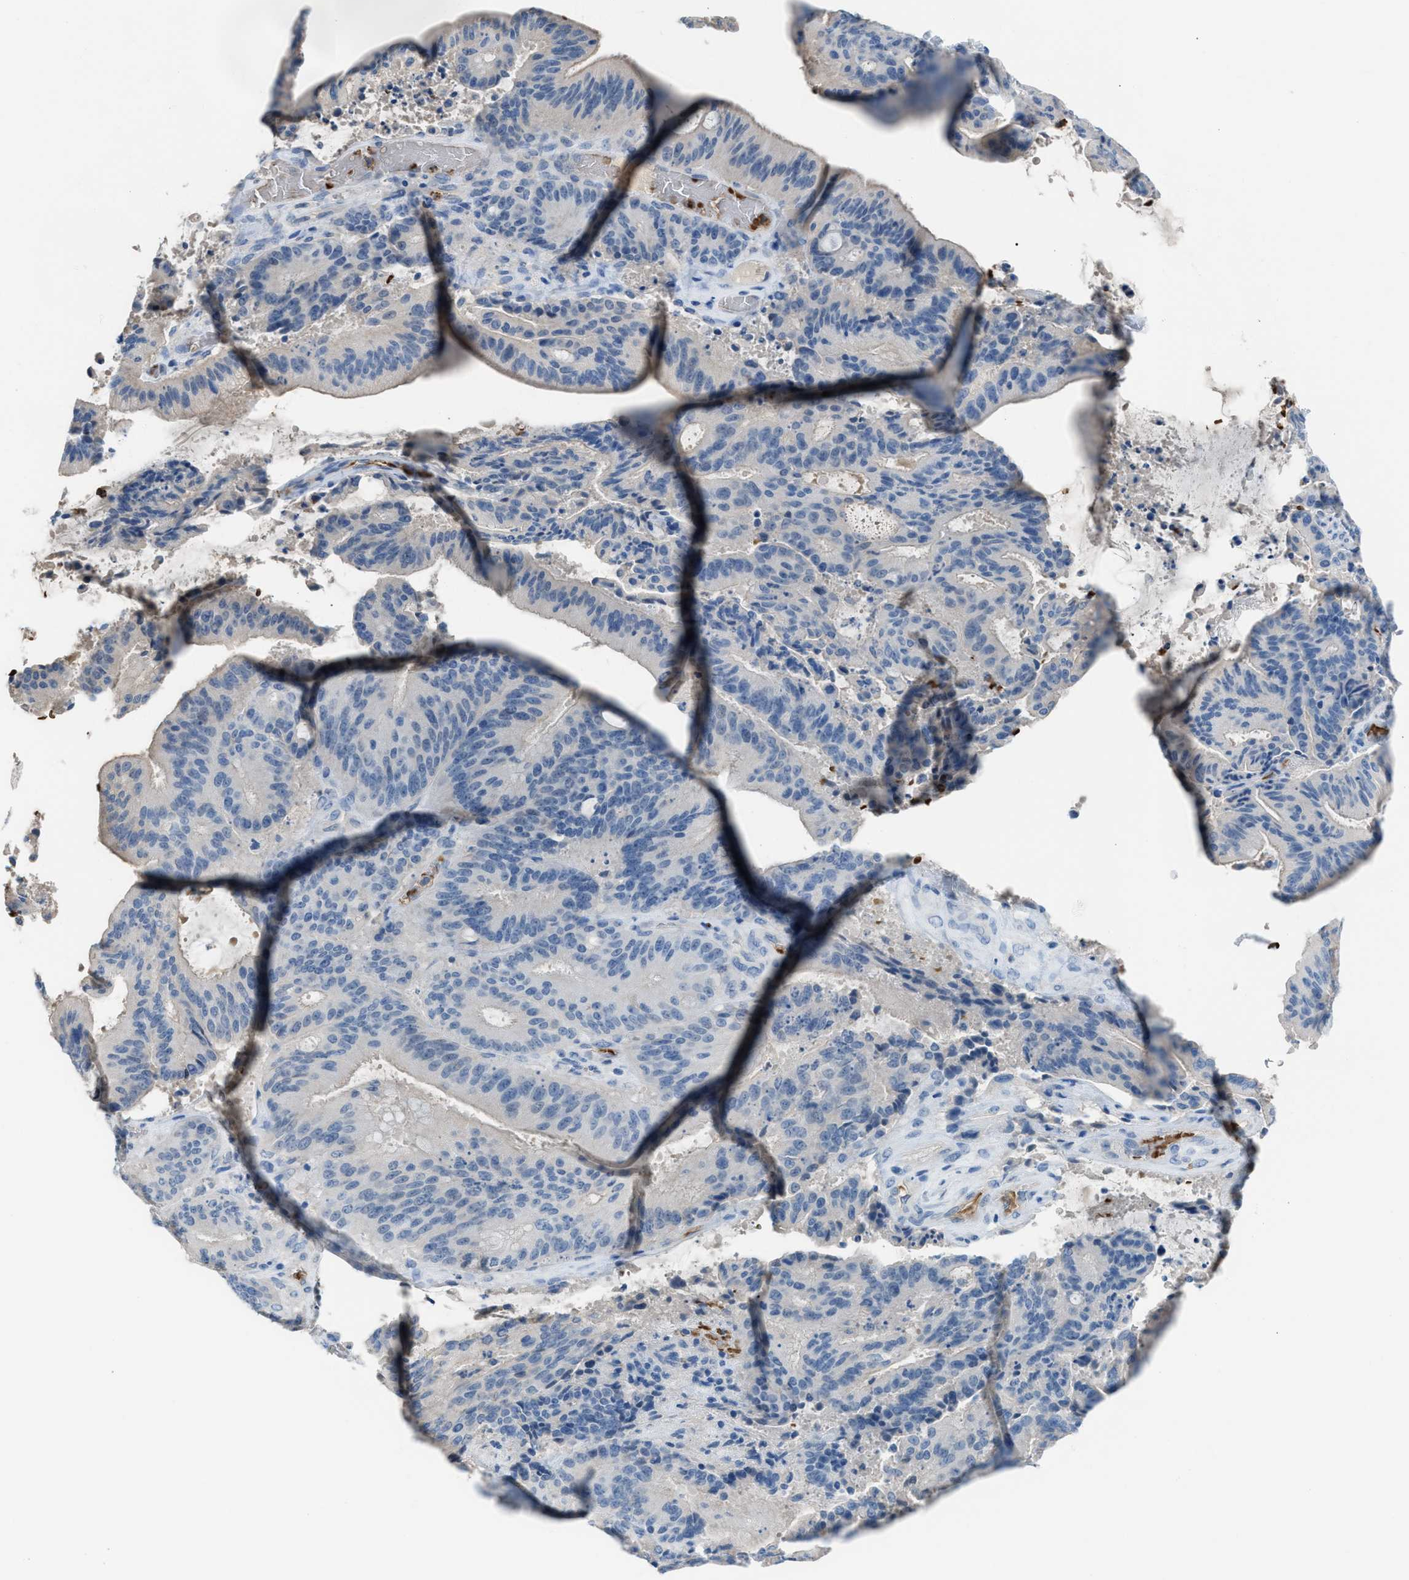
{"staining": {"intensity": "negative", "quantity": "none", "location": "none"}, "tissue": "liver cancer", "cell_type": "Tumor cells", "image_type": "cancer", "snomed": [{"axis": "morphology", "description": "Normal tissue, NOS"}, {"axis": "morphology", "description": "Cholangiocarcinoma"}, {"axis": "topography", "description": "Liver"}, {"axis": "topography", "description": "Peripheral nerve tissue"}], "caption": "The image shows no significant staining in tumor cells of cholangiocarcinoma (liver). (Immunohistochemistry (ihc), brightfield microscopy, high magnification).", "gene": "CFAP77", "patient": {"sex": "female", "age": 73}}